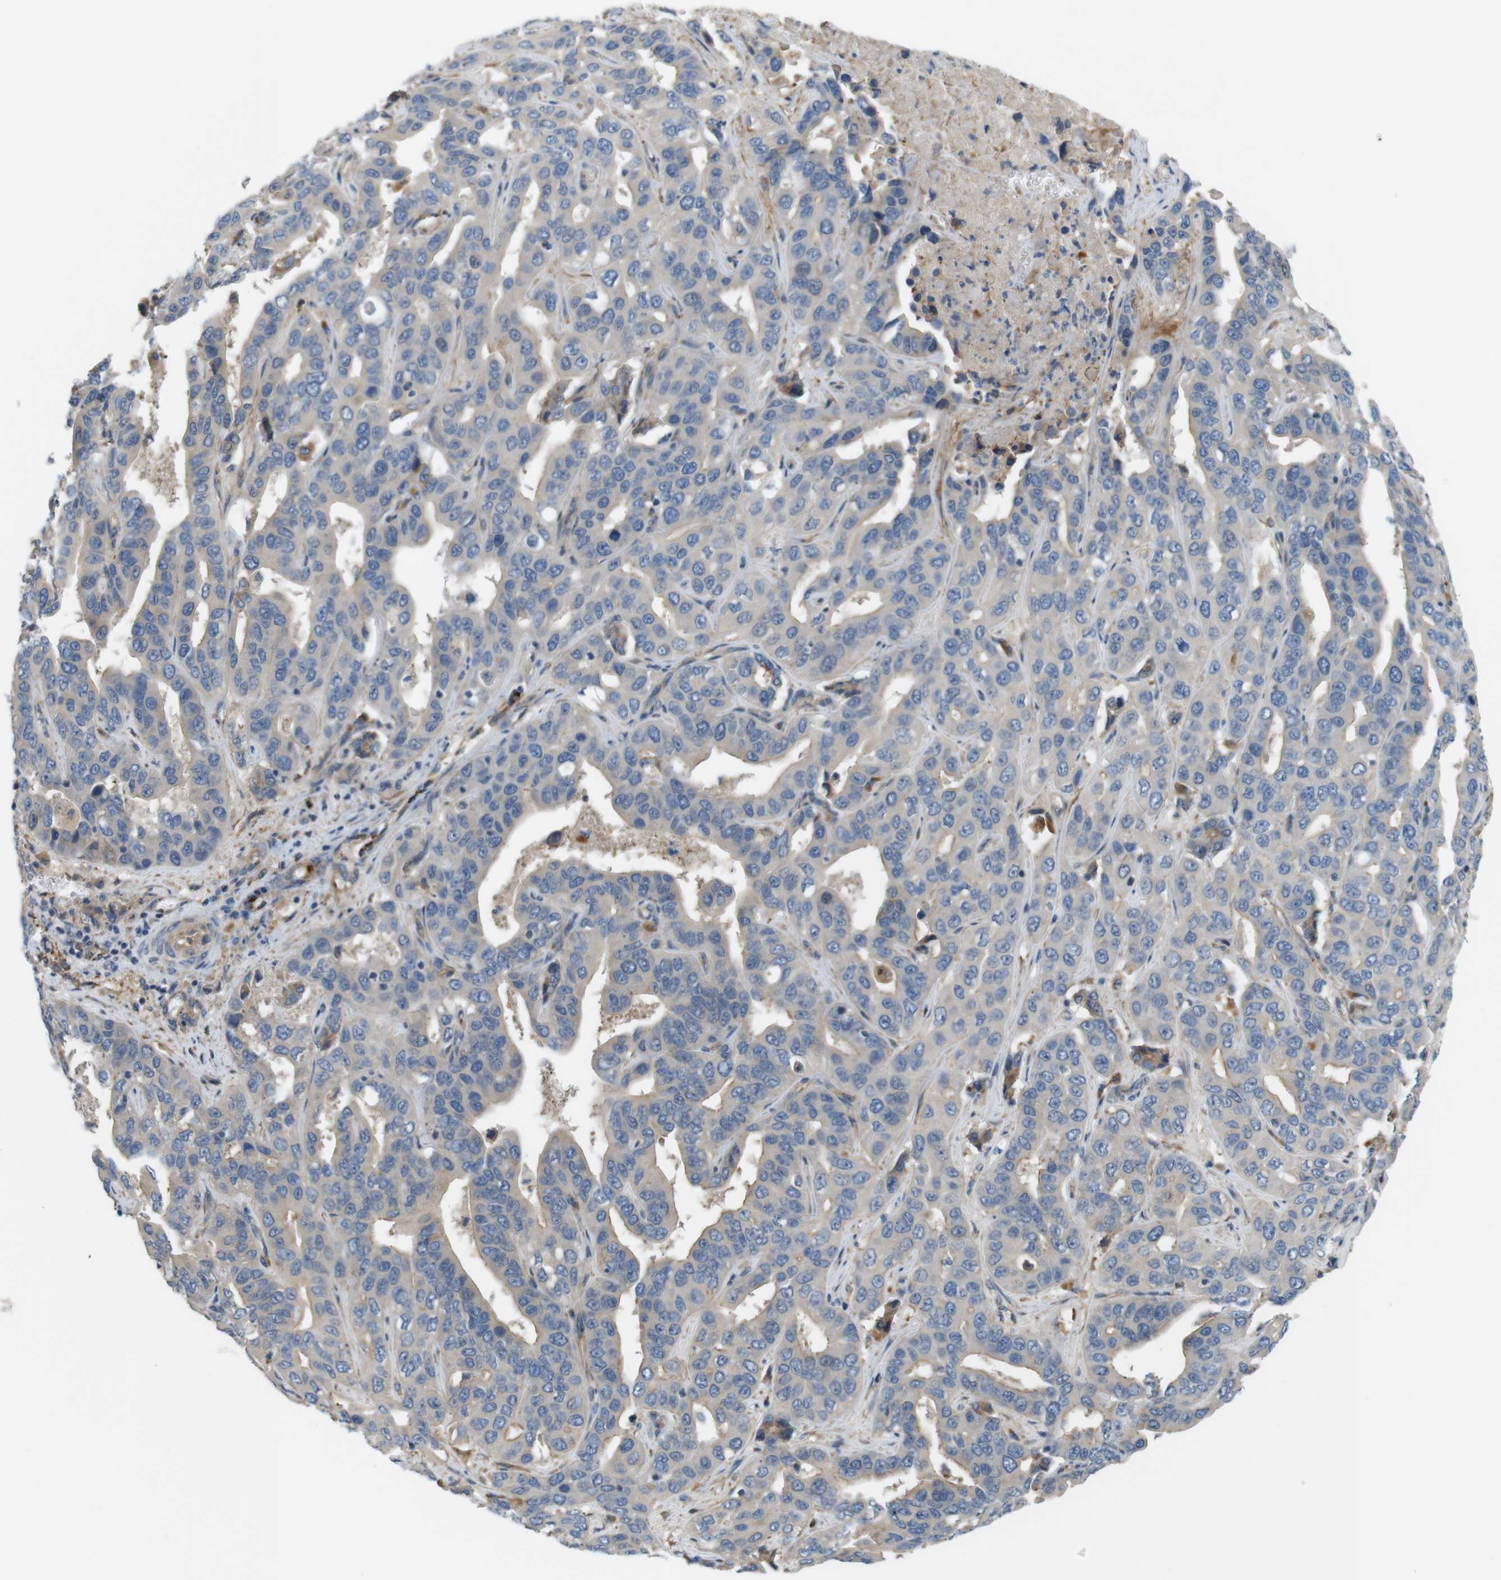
{"staining": {"intensity": "weak", "quantity": ">75%", "location": "cytoplasmic/membranous"}, "tissue": "liver cancer", "cell_type": "Tumor cells", "image_type": "cancer", "snomed": [{"axis": "morphology", "description": "Cholangiocarcinoma"}, {"axis": "topography", "description": "Liver"}], "caption": "There is low levels of weak cytoplasmic/membranous staining in tumor cells of liver cancer (cholangiocarcinoma), as demonstrated by immunohistochemical staining (brown color).", "gene": "BVES", "patient": {"sex": "female", "age": 52}}